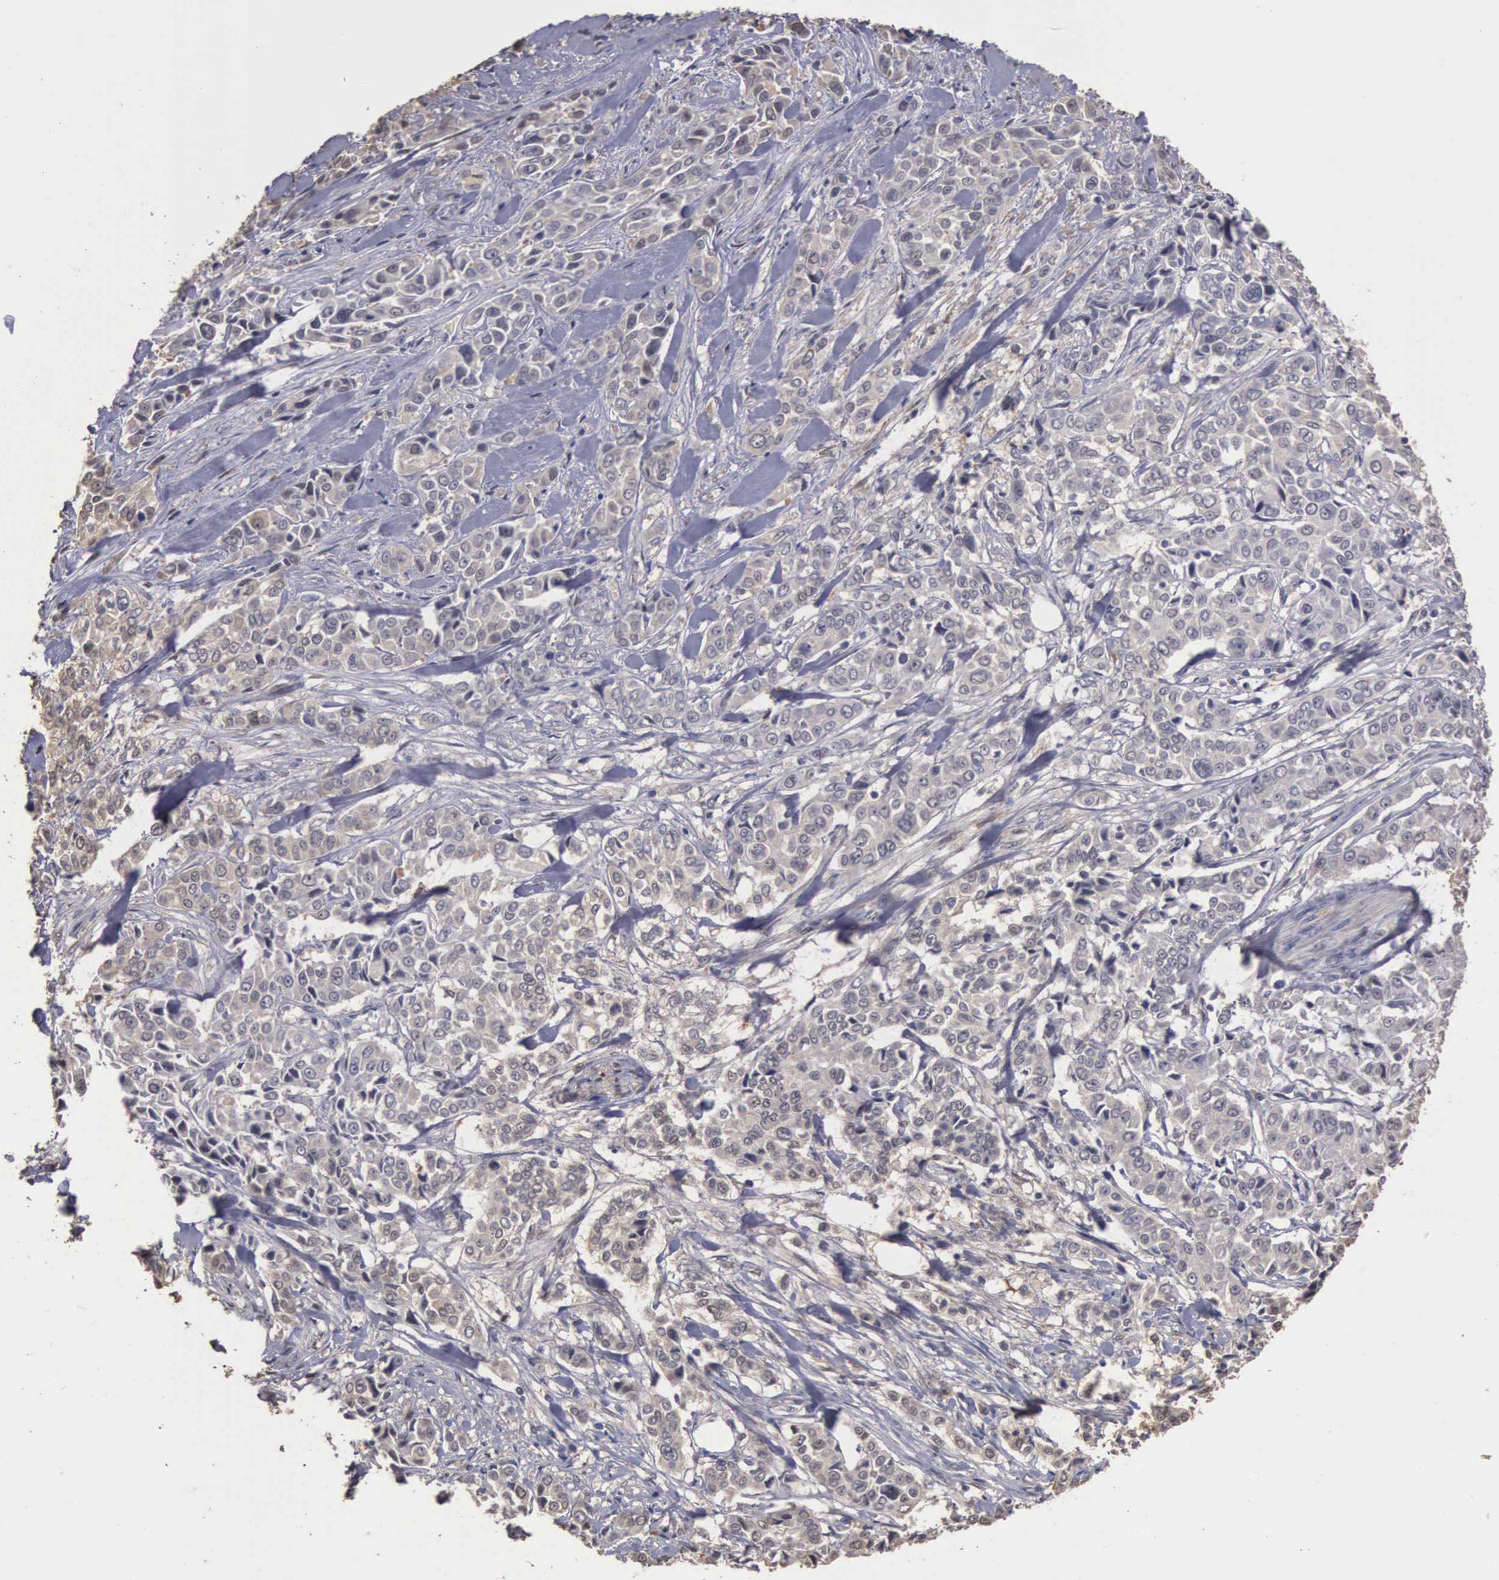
{"staining": {"intensity": "weak", "quantity": "25%-75%", "location": "cytoplasmic/membranous"}, "tissue": "pancreatic cancer", "cell_type": "Tumor cells", "image_type": "cancer", "snomed": [{"axis": "morphology", "description": "Adenocarcinoma, NOS"}, {"axis": "topography", "description": "Pancreas"}], "caption": "This image reveals adenocarcinoma (pancreatic) stained with IHC to label a protein in brown. The cytoplasmic/membranous of tumor cells show weak positivity for the protein. Nuclei are counter-stained blue.", "gene": "ENO3", "patient": {"sex": "female", "age": 52}}